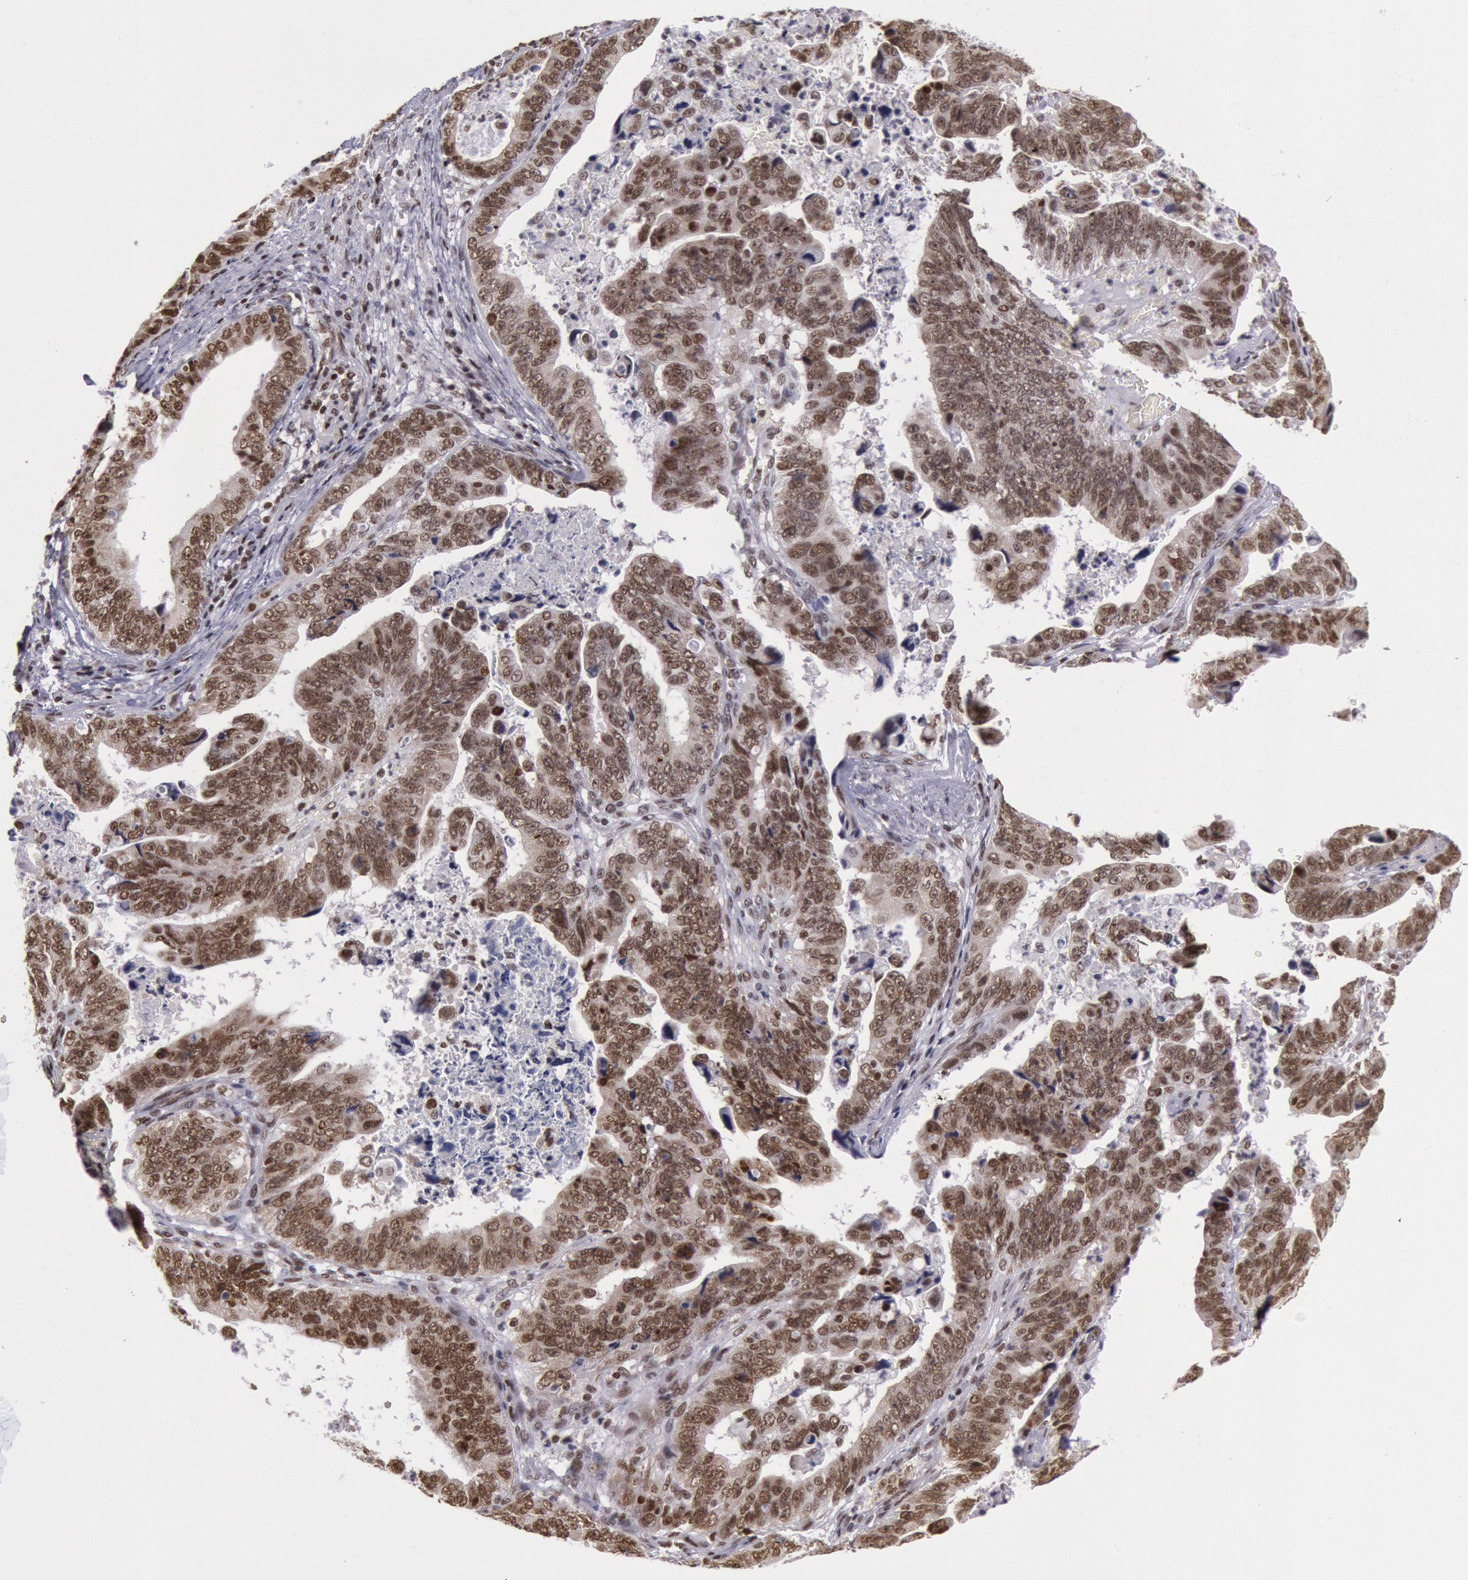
{"staining": {"intensity": "moderate", "quantity": ">75%", "location": "nuclear"}, "tissue": "stomach cancer", "cell_type": "Tumor cells", "image_type": "cancer", "snomed": [{"axis": "morphology", "description": "Adenocarcinoma, NOS"}, {"axis": "topography", "description": "Stomach, upper"}], "caption": "The image reveals immunohistochemical staining of adenocarcinoma (stomach). There is moderate nuclear positivity is seen in approximately >75% of tumor cells.", "gene": "NKAP", "patient": {"sex": "female", "age": 50}}